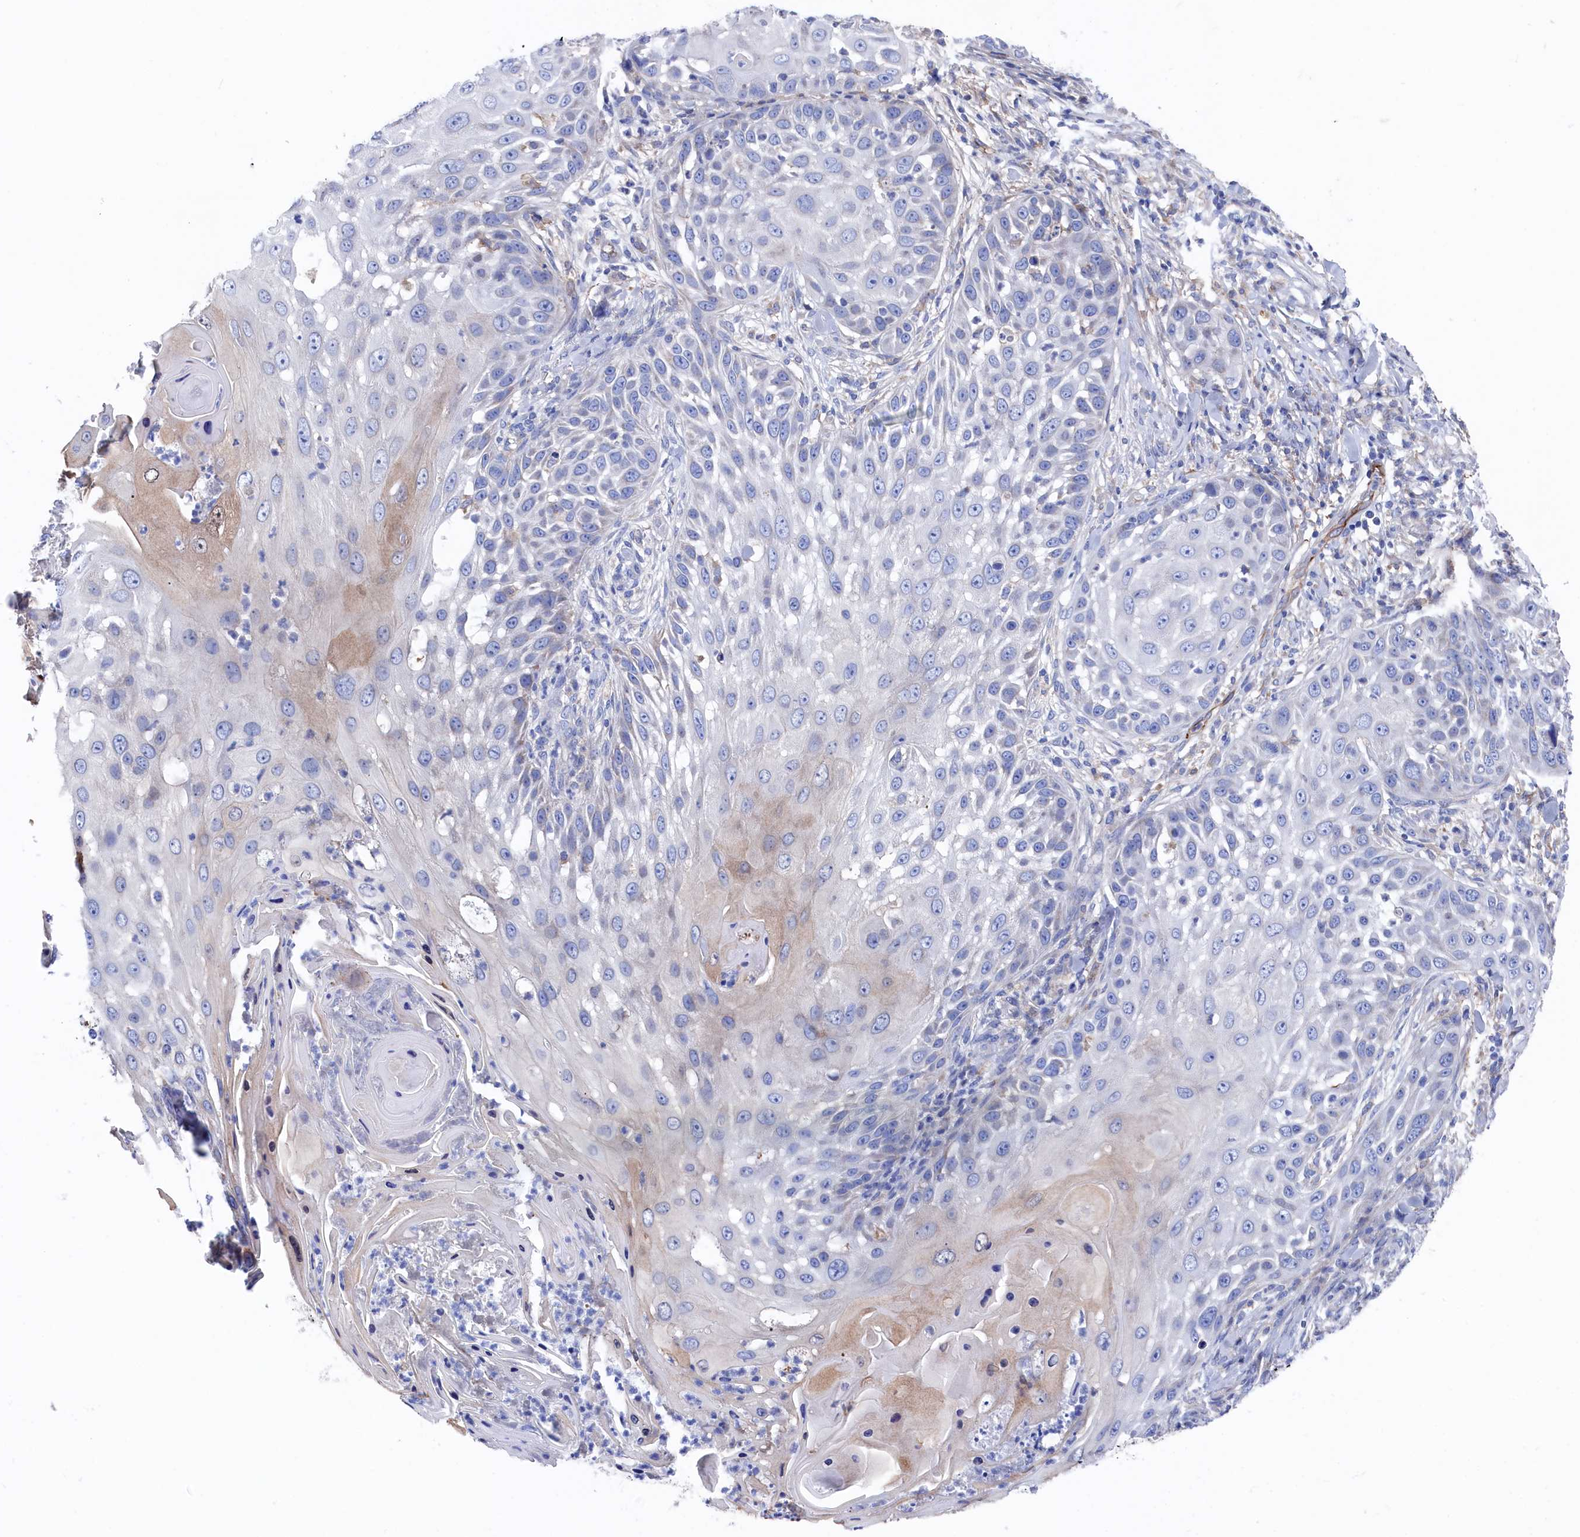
{"staining": {"intensity": "negative", "quantity": "none", "location": "none"}, "tissue": "skin cancer", "cell_type": "Tumor cells", "image_type": "cancer", "snomed": [{"axis": "morphology", "description": "Squamous cell carcinoma, NOS"}, {"axis": "topography", "description": "Skin"}], "caption": "Micrograph shows no significant protein staining in tumor cells of skin cancer (squamous cell carcinoma). (DAB IHC visualized using brightfield microscopy, high magnification).", "gene": "C12orf73", "patient": {"sex": "female", "age": 44}}